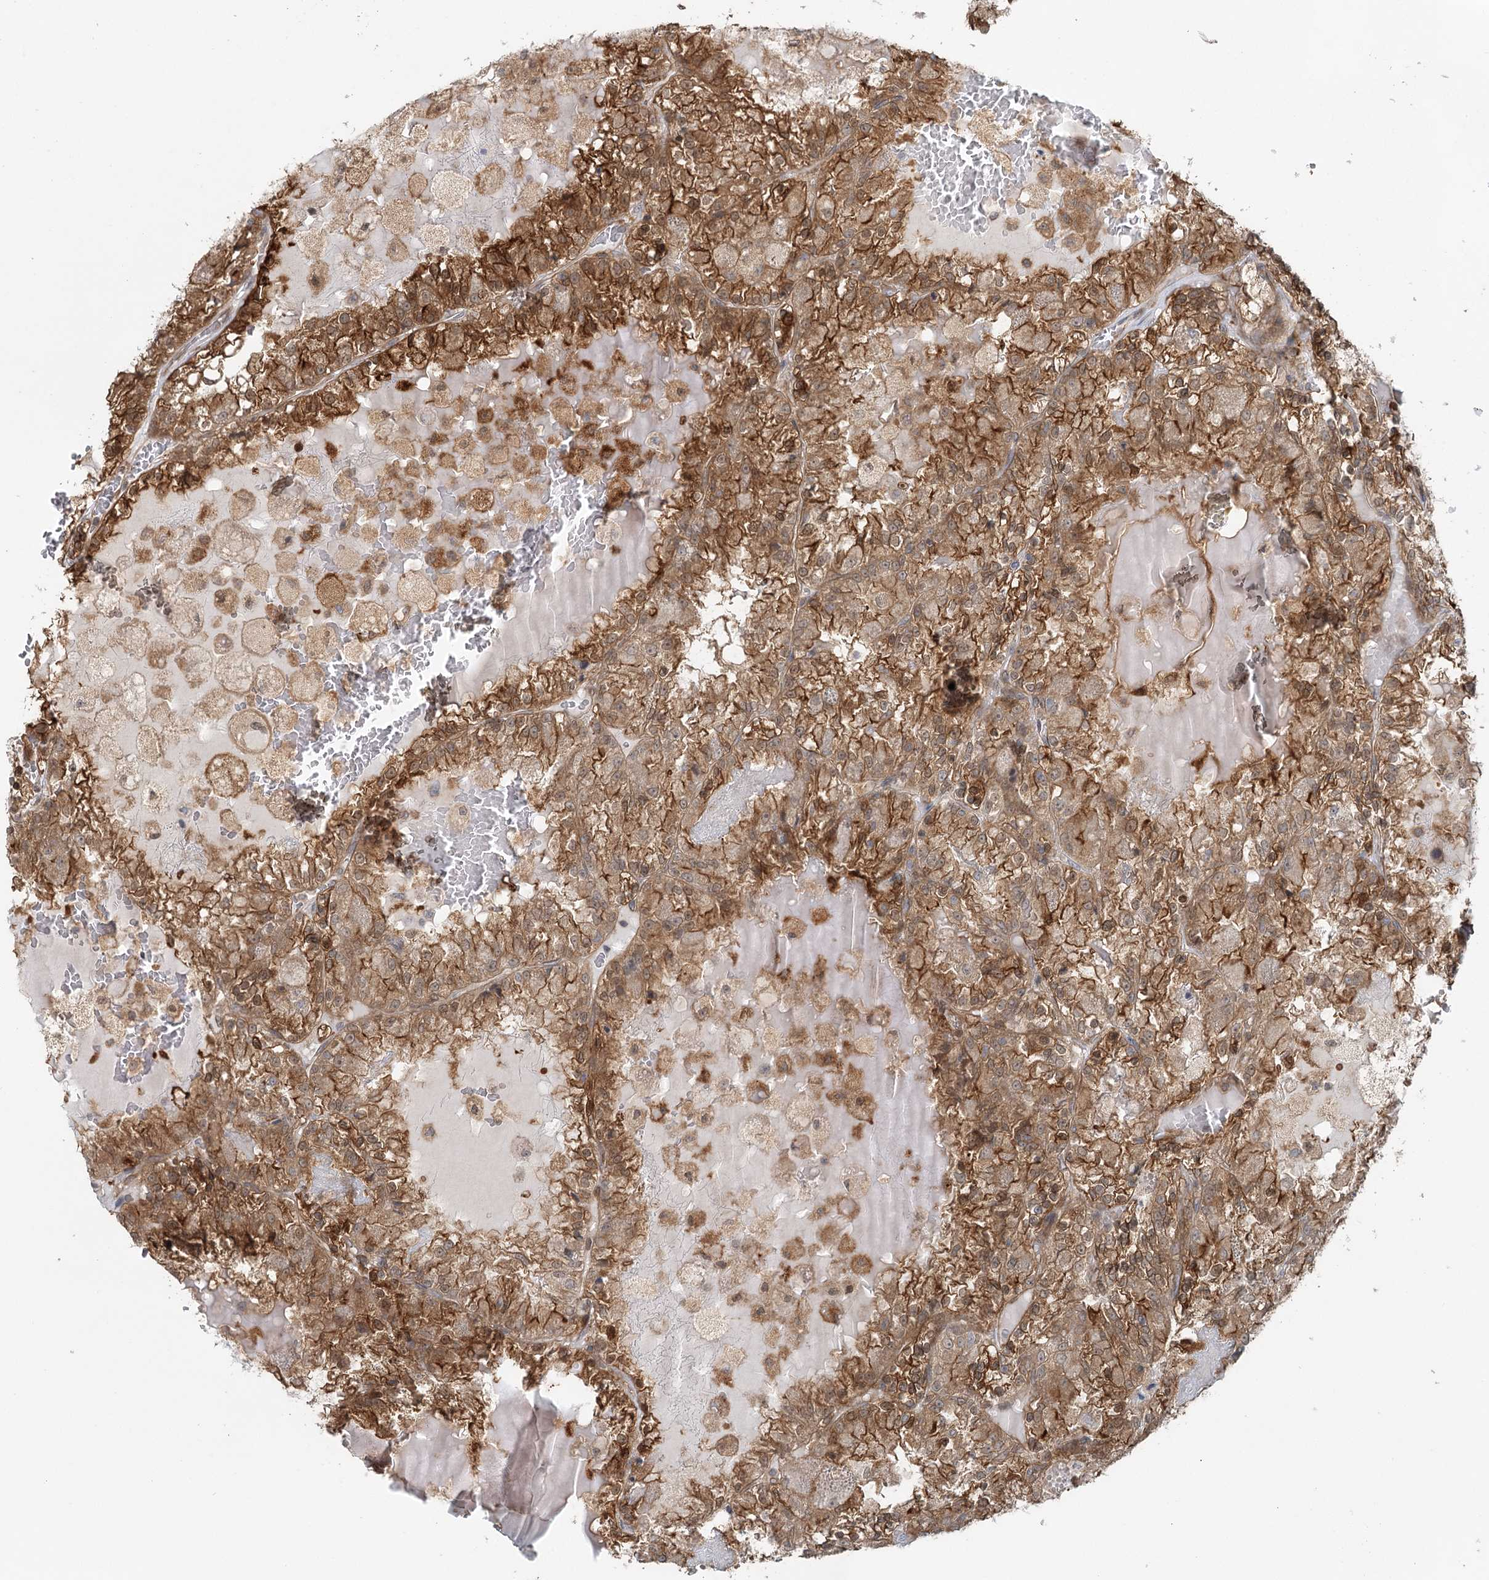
{"staining": {"intensity": "moderate", "quantity": ">75%", "location": "cytoplasmic/membranous"}, "tissue": "renal cancer", "cell_type": "Tumor cells", "image_type": "cancer", "snomed": [{"axis": "morphology", "description": "Adenocarcinoma, NOS"}, {"axis": "topography", "description": "Kidney"}], "caption": "A brown stain labels moderate cytoplasmic/membranous staining of a protein in renal cancer tumor cells. The protein is shown in brown color, while the nuclei are stained blue.", "gene": "GBE1", "patient": {"sex": "female", "age": 56}}